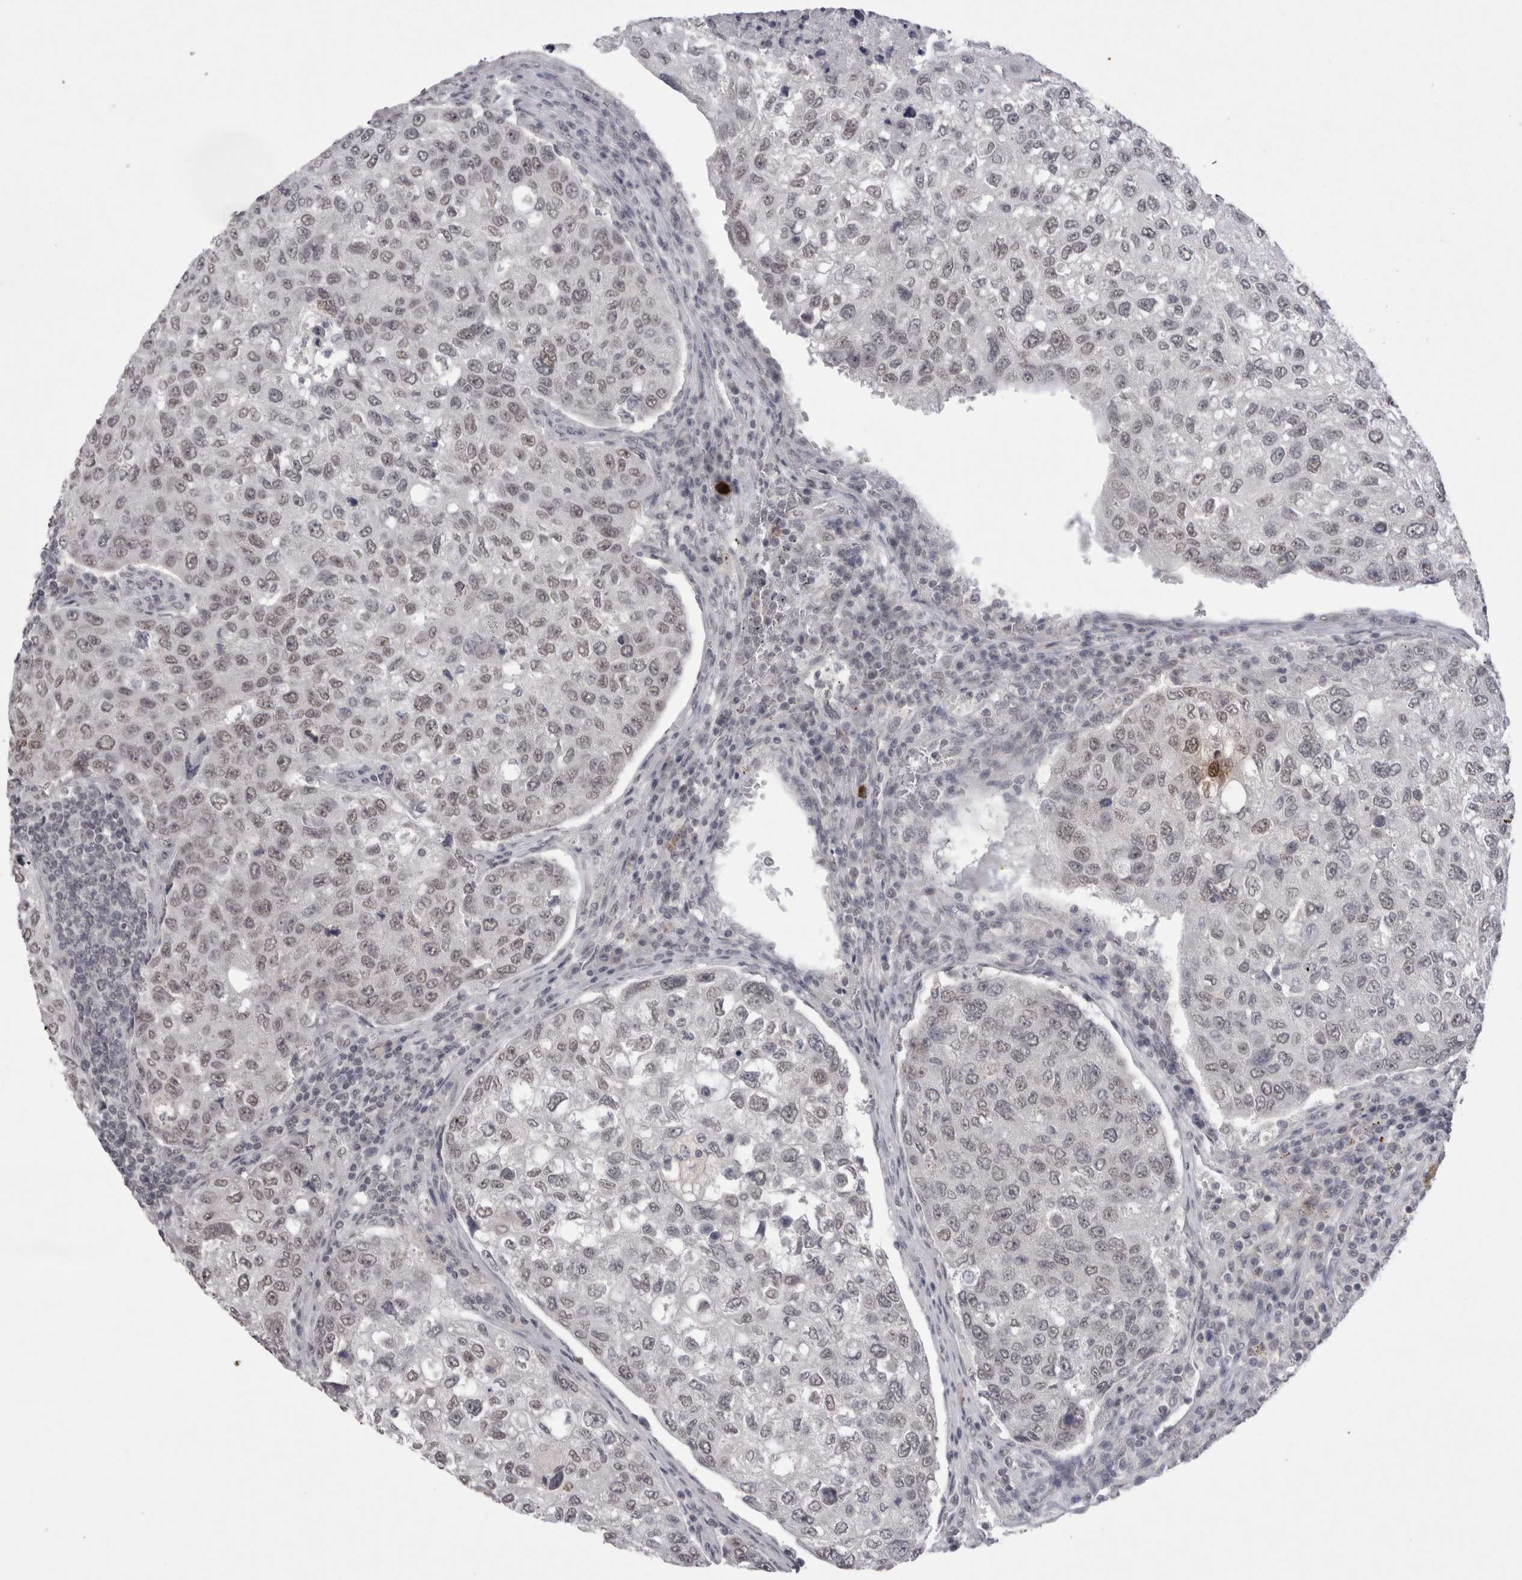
{"staining": {"intensity": "weak", "quantity": ">75%", "location": "nuclear"}, "tissue": "urothelial cancer", "cell_type": "Tumor cells", "image_type": "cancer", "snomed": [{"axis": "morphology", "description": "Urothelial carcinoma, High grade"}, {"axis": "topography", "description": "Lymph node"}, {"axis": "topography", "description": "Urinary bladder"}], "caption": "Human urothelial cancer stained for a protein (brown) displays weak nuclear positive staining in approximately >75% of tumor cells.", "gene": "DDX4", "patient": {"sex": "male", "age": 51}}